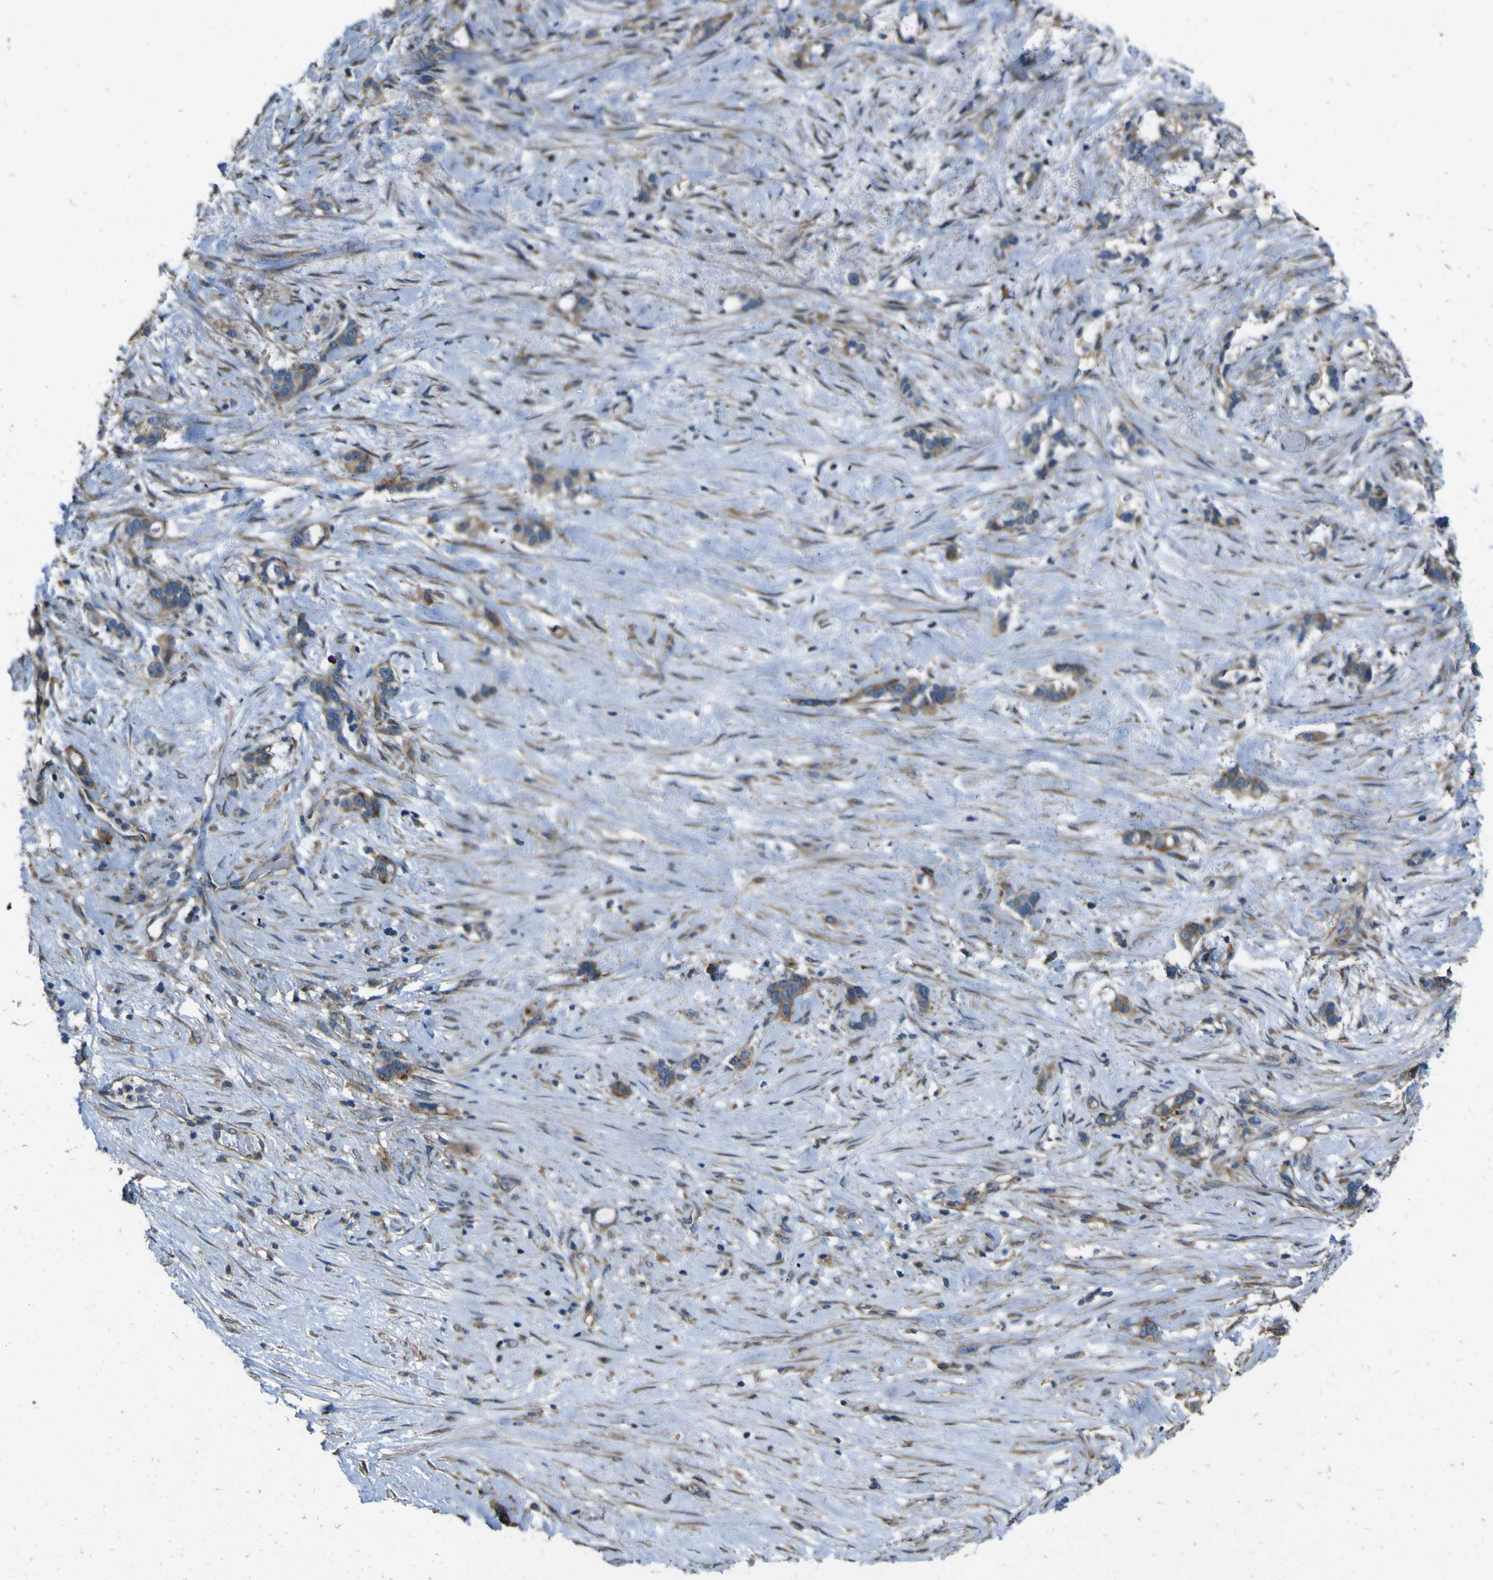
{"staining": {"intensity": "moderate", "quantity": "25%-75%", "location": "cytoplasmic/membranous"}, "tissue": "liver cancer", "cell_type": "Tumor cells", "image_type": "cancer", "snomed": [{"axis": "morphology", "description": "Cholangiocarcinoma"}, {"axis": "topography", "description": "Liver"}], "caption": "IHC (DAB (3,3'-diaminobenzidine)) staining of human liver cancer displays moderate cytoplasmic/membranous protein expression in about 25%-75% of tumor cells.", "gene": "NAALADL2", "patient": {"sex": "female", "age": 65}}